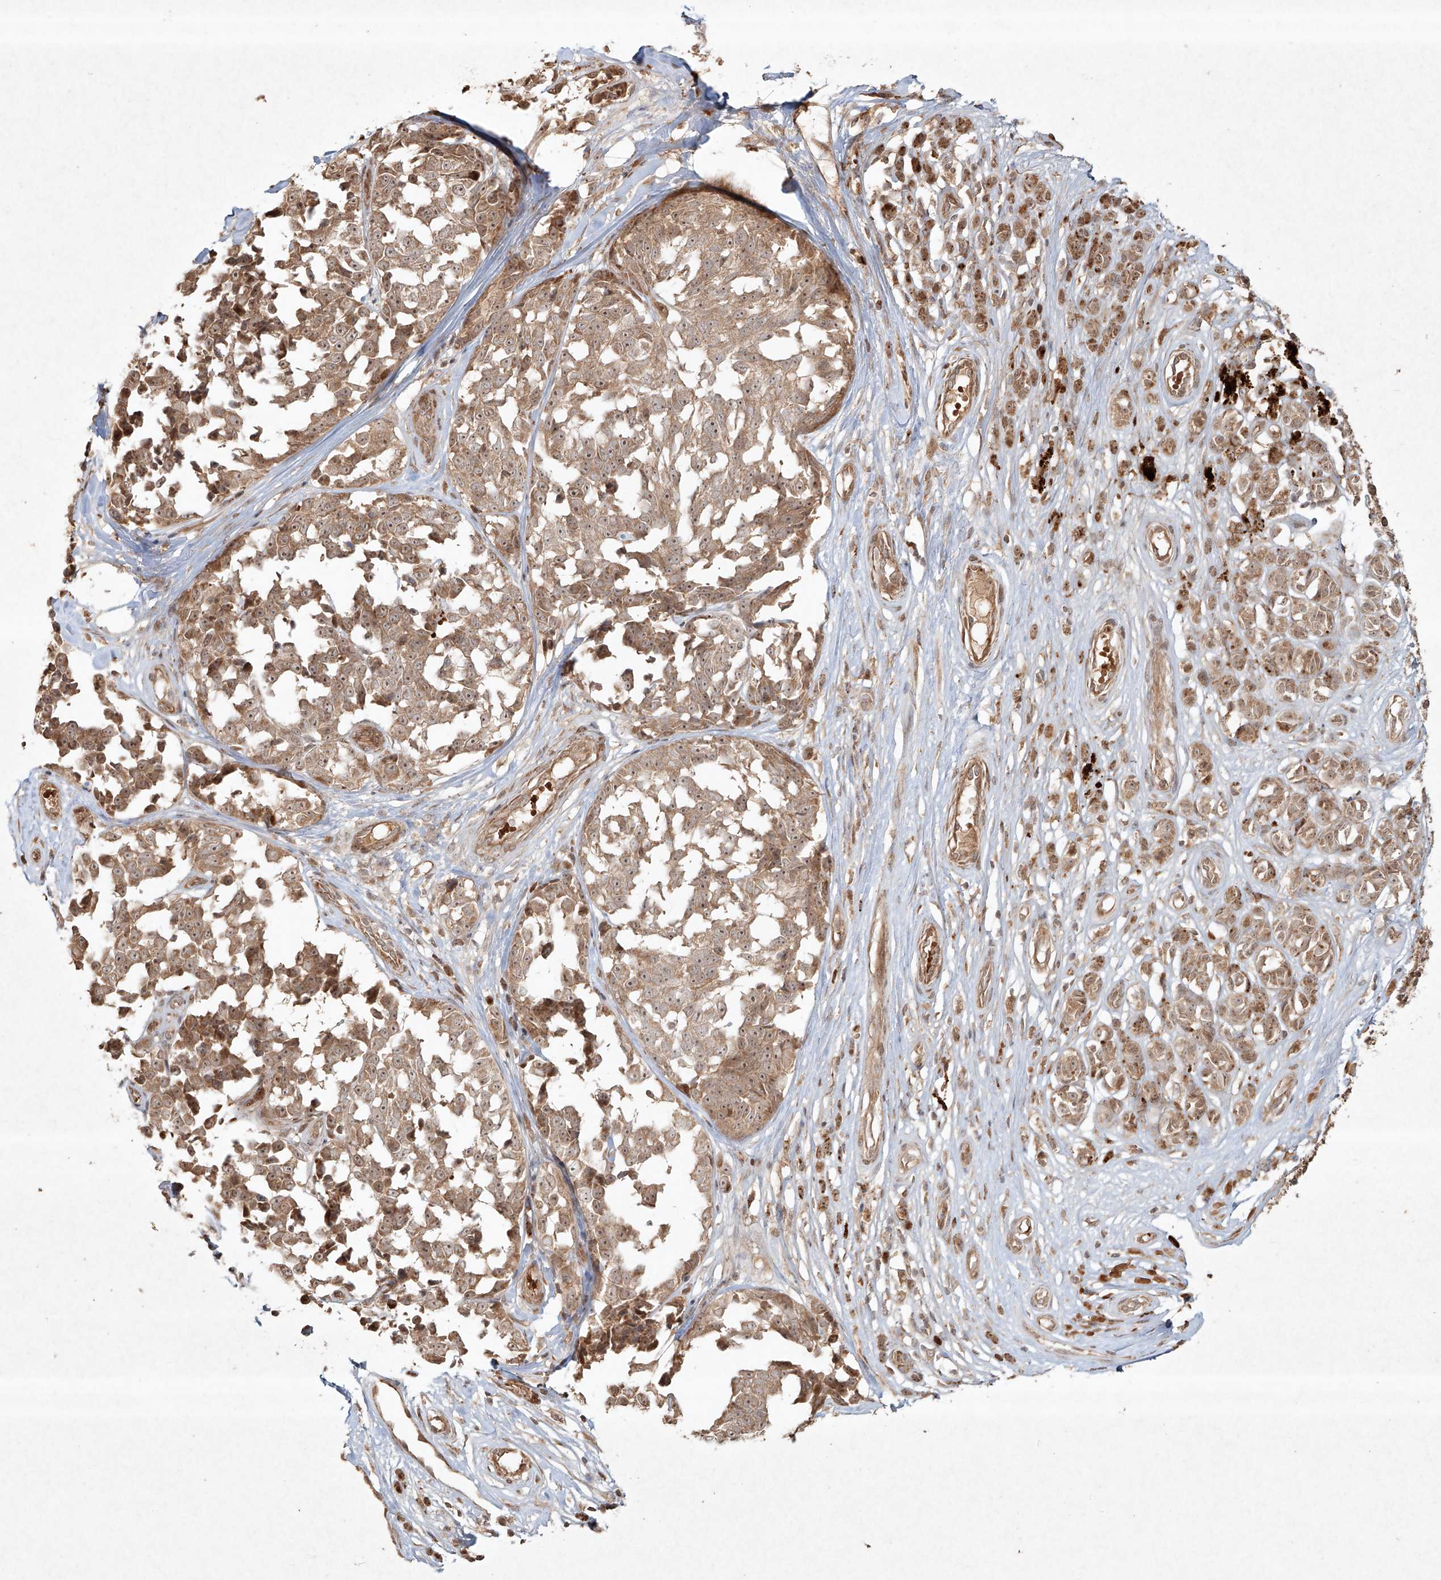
{"staining": {"intensity": "moderate", "quantity": ">75%", "location": "cytoplasmic/membranous,nuclear"}, "tissue": "melanoma", "cell_type": "Tumor cells", "image_type": "cancer", "snomed": [{"axis": "morphology", "description": "Malignant melanoma, NOS"}, {"axis": "topography", "description": "Skin"}], "caption": "Melanoma was stained to show a protein in brown. There is medium levels of moderate cytoplasmic/membranous and nuclear expression in about >75% of tumor cells.", "gene": "CYYR1", "patient": {"sex": "female", "age": 64}}